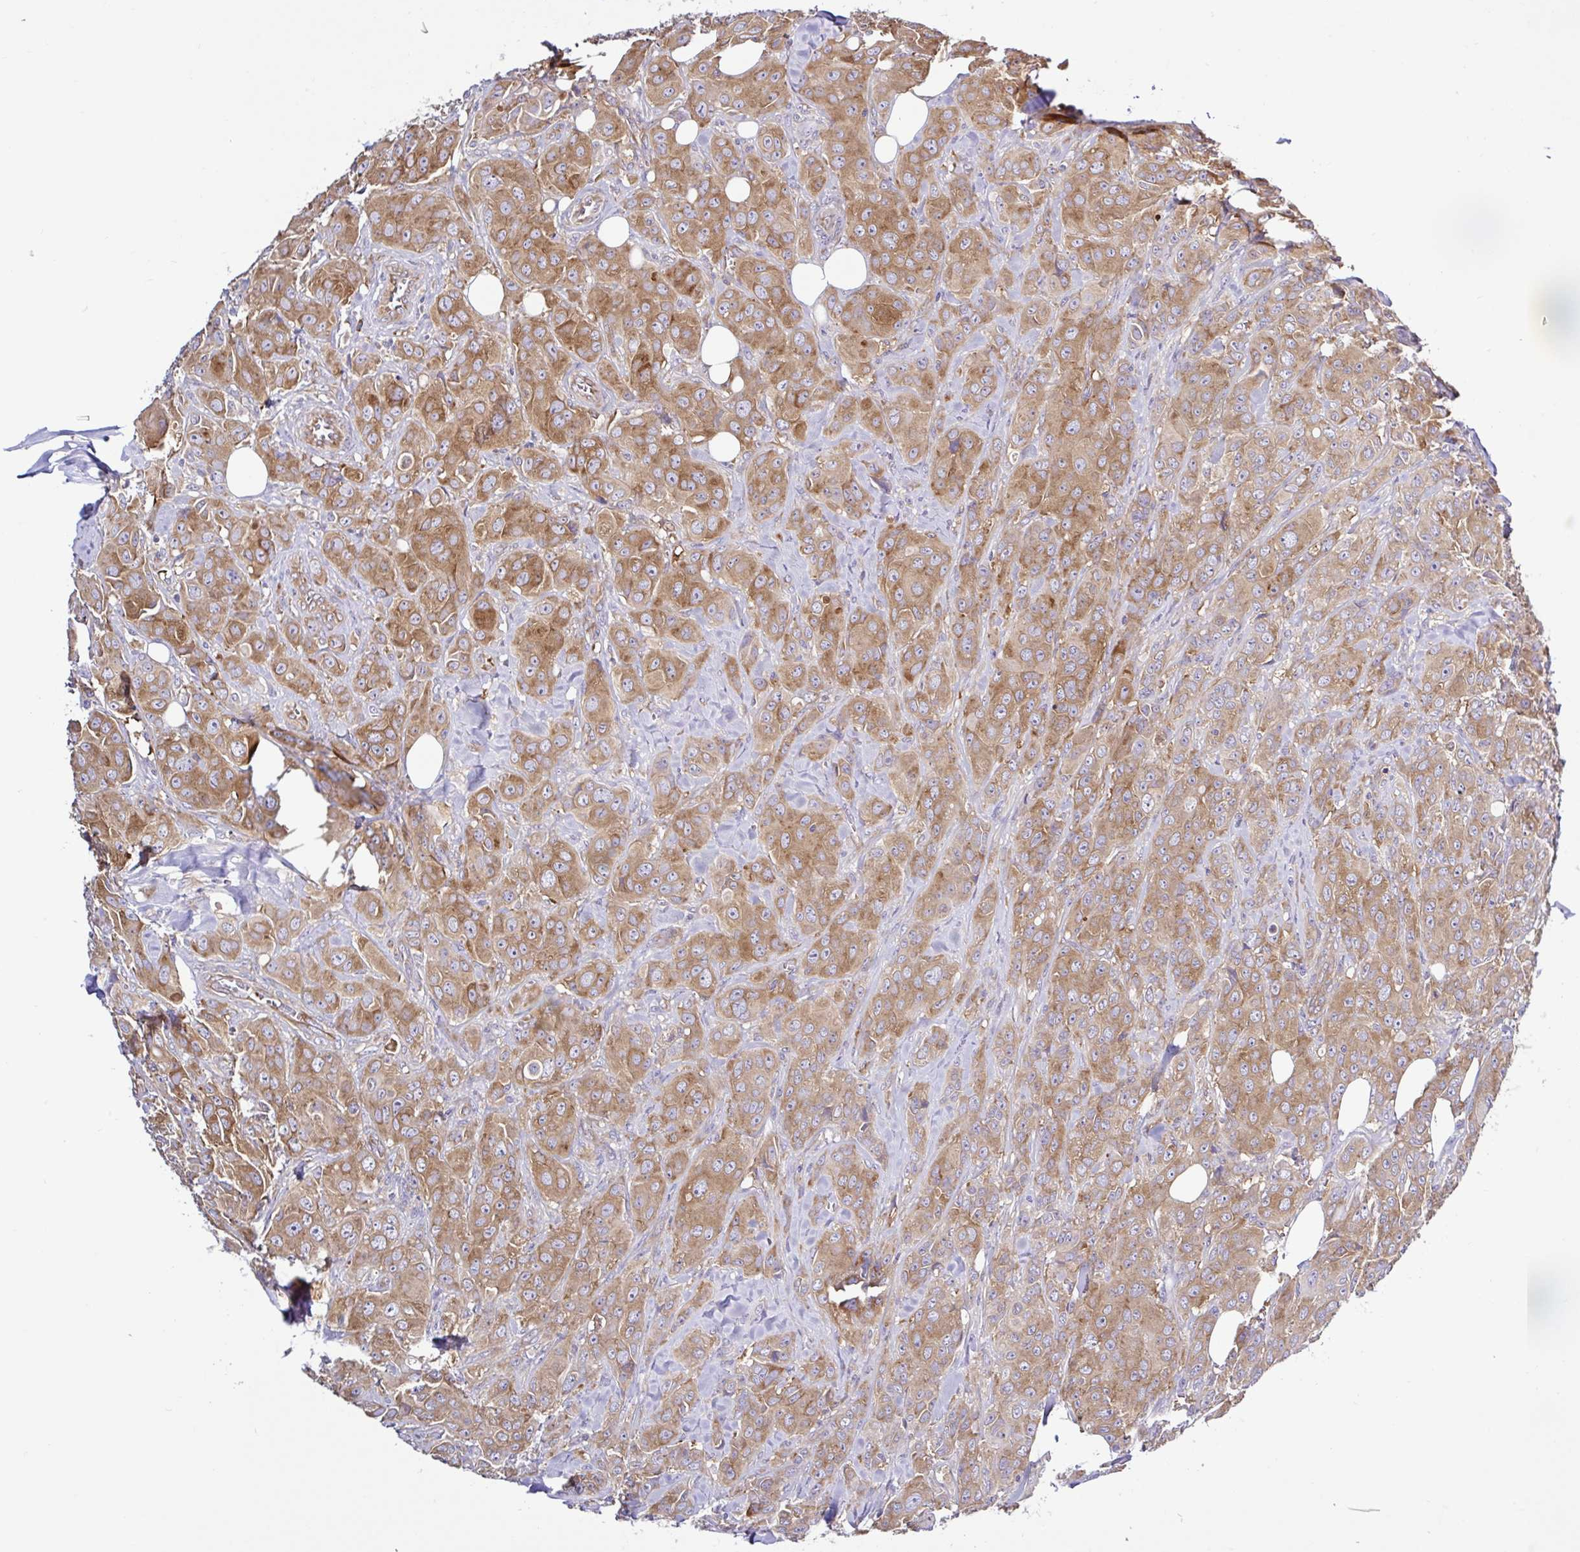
{"staining": {"intensity": "moderate", "quantity": ">75%", "location": "cytoplasmic/membranous"}, "tissue": "breast cancer", "cell_type": "Tumor cells", "image_type": "cancer", "snomed": [{"axis": "morphology", "description": "Normal tissue, NOS"}, {"axis": "morphology", "description": "Duct carcinoma"}, {"axis": "topography", "description": "Breast"}], "caption": "Intraductal carcinoma (breast) stained for a protein shows moderate cytoplasmic/membranous positivity in tumor cells.", "gene": "LARS1", "patient": {"sex": "female", "age": 43}}